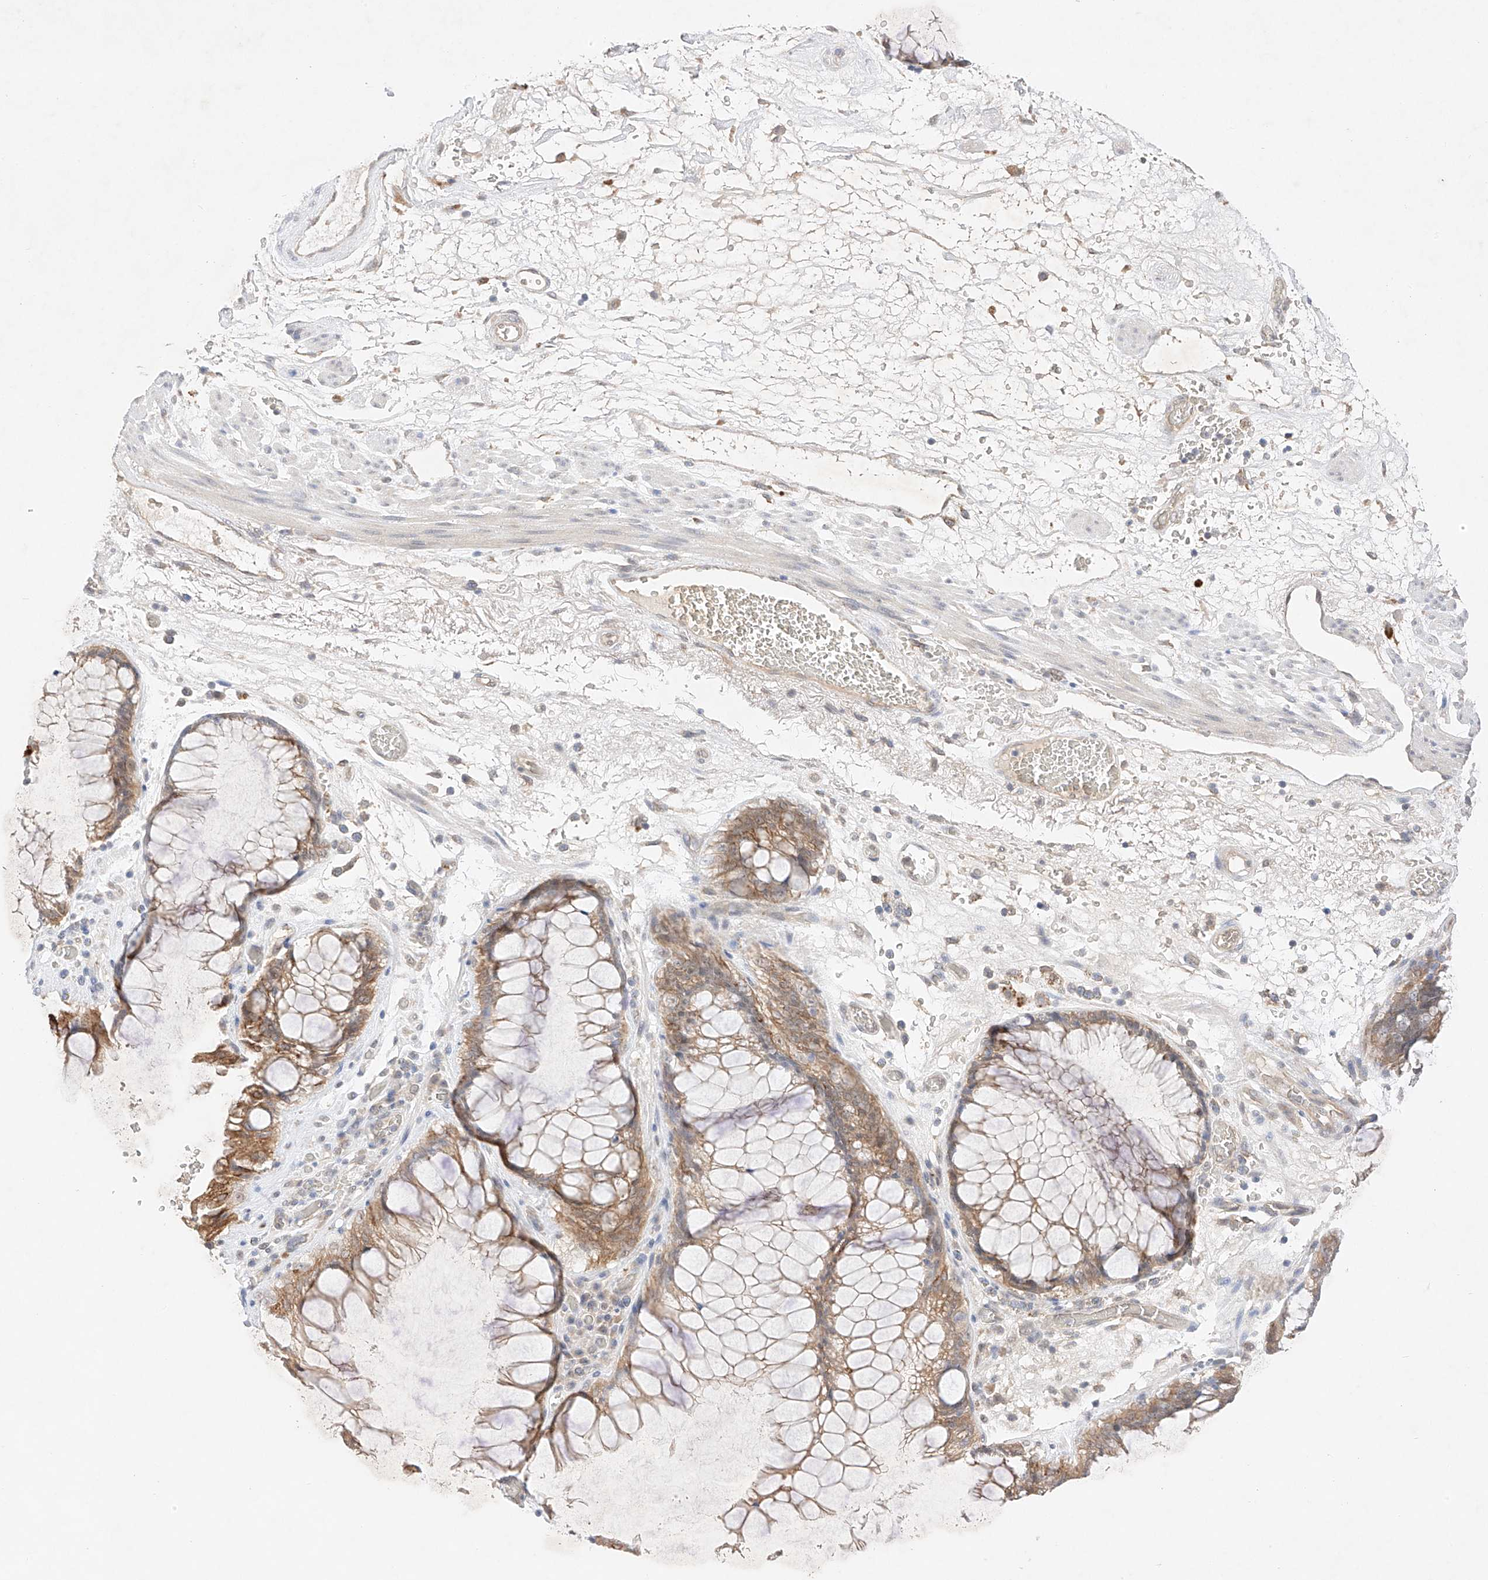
{"staining": {"intensity": "moderate", "quantity": ">75%", "location": "cytoplasmic/membranous"}, "tissue": "melanoma", "cell_type": "Tumor cells", "image_type": "cancer", "snomed": [{"axis": "morphology", "description": "Malignant melanoma, NOS"}, {"axis": "topography", "description": "Rectum"}], "caption": "The micrograph exhibits a brown stain indicating the presence of a protein in the cytoplasmic/membranous of tumor cells in malignant melanoma.", "gene": "IL22RA2", "patient": {"sex": "female", "age": 81}}